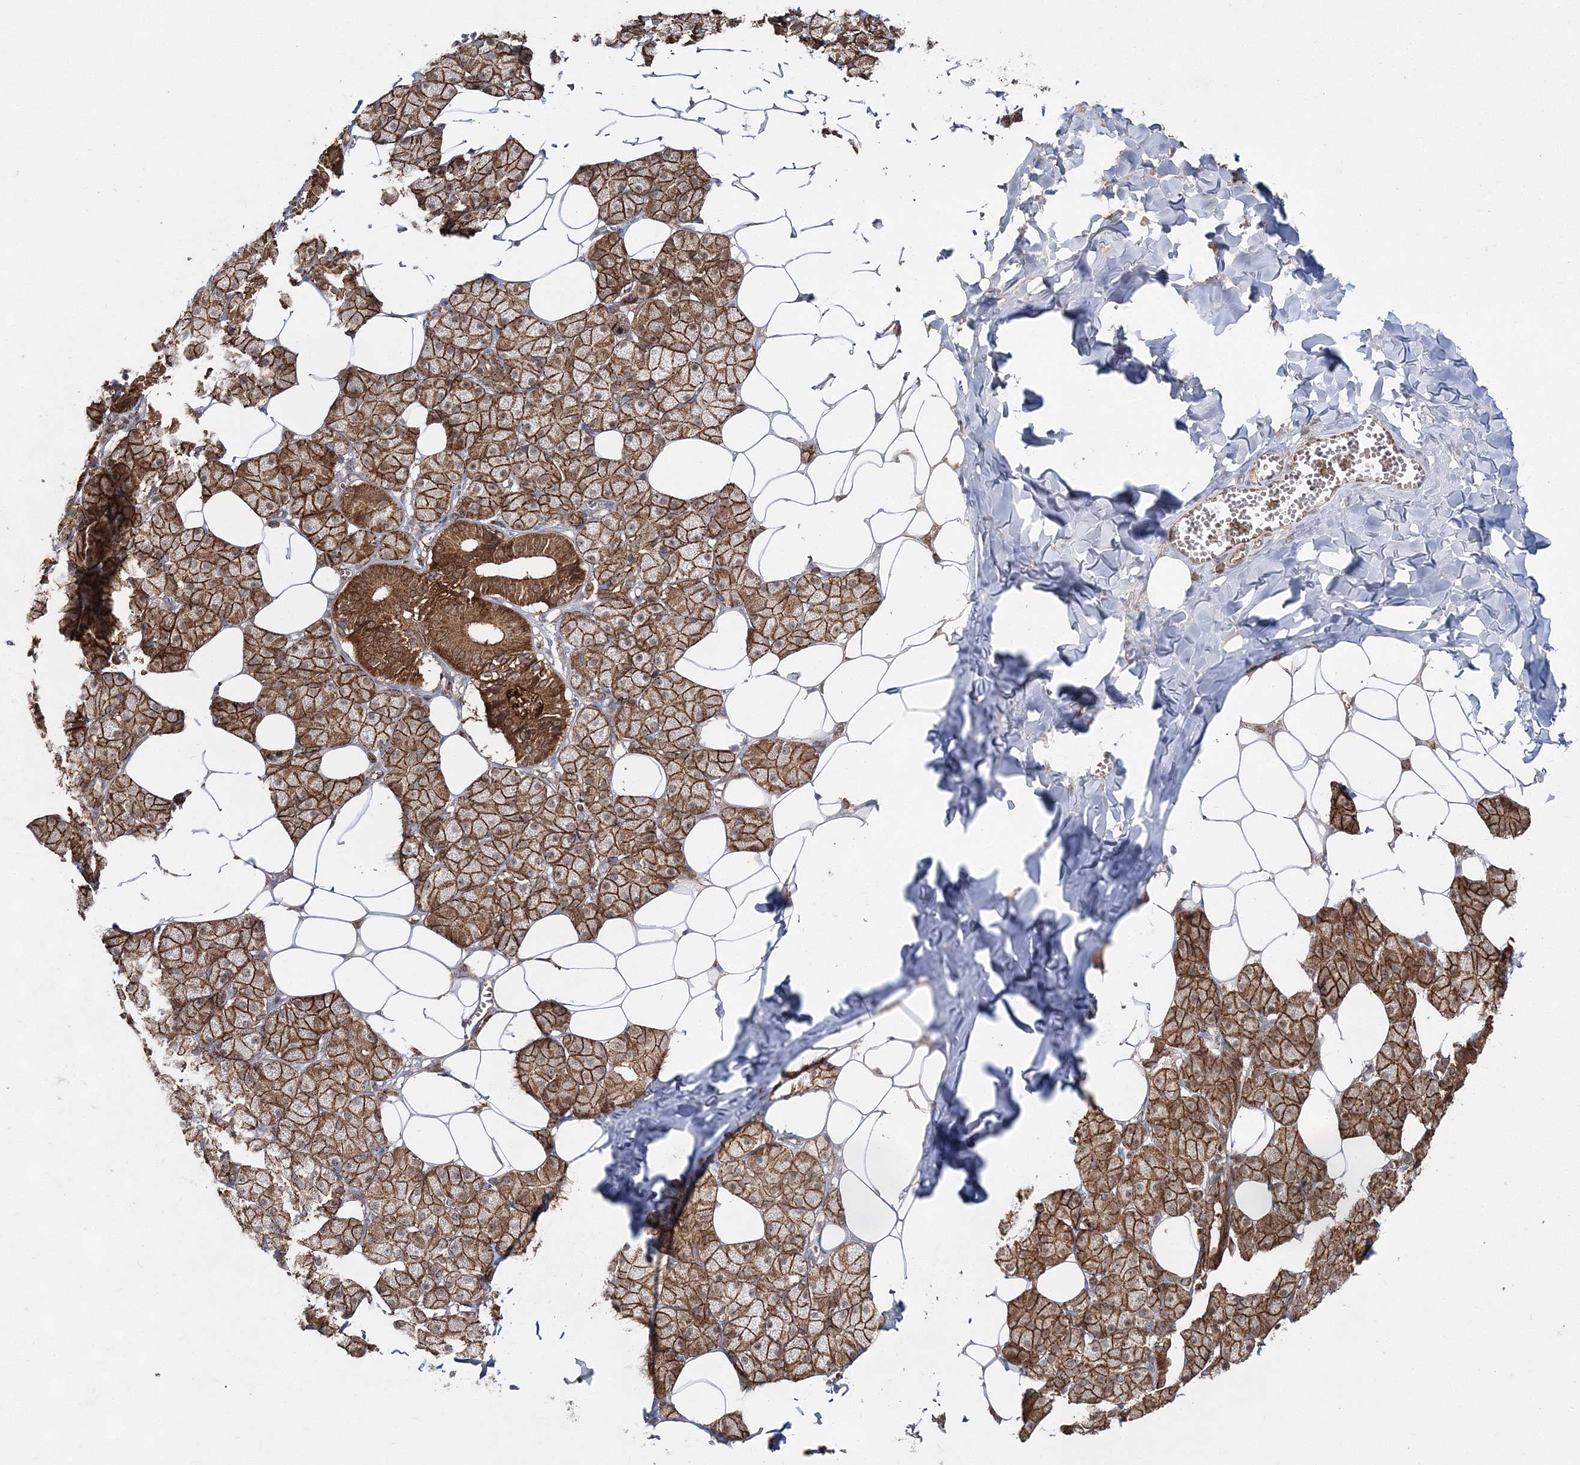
{"staining": {"intensity": "strong", "quantity": ">75%", "location": "cytoplasmic/membranous"}, "tissue": "salivary gland", "cell_type": "Glandular cells", "image_type": "normal", "snomed": [{"axis": "morphology", "description": "Normal tissue, NOS"}, {"axis": "topography", "description": "Salivary gland"}], "caption": "Glandular cells demonstrate high levels of strong cytoplasmic/membranous staining in approximately >75% of cells in benign salivary gland. (DAB (3,3'-diaminobenzidine) IHC, brown staining for protein, blue staining for nuclei).", "gene": "PCBD2", "patient": {"sex": "female", "age": 33}}